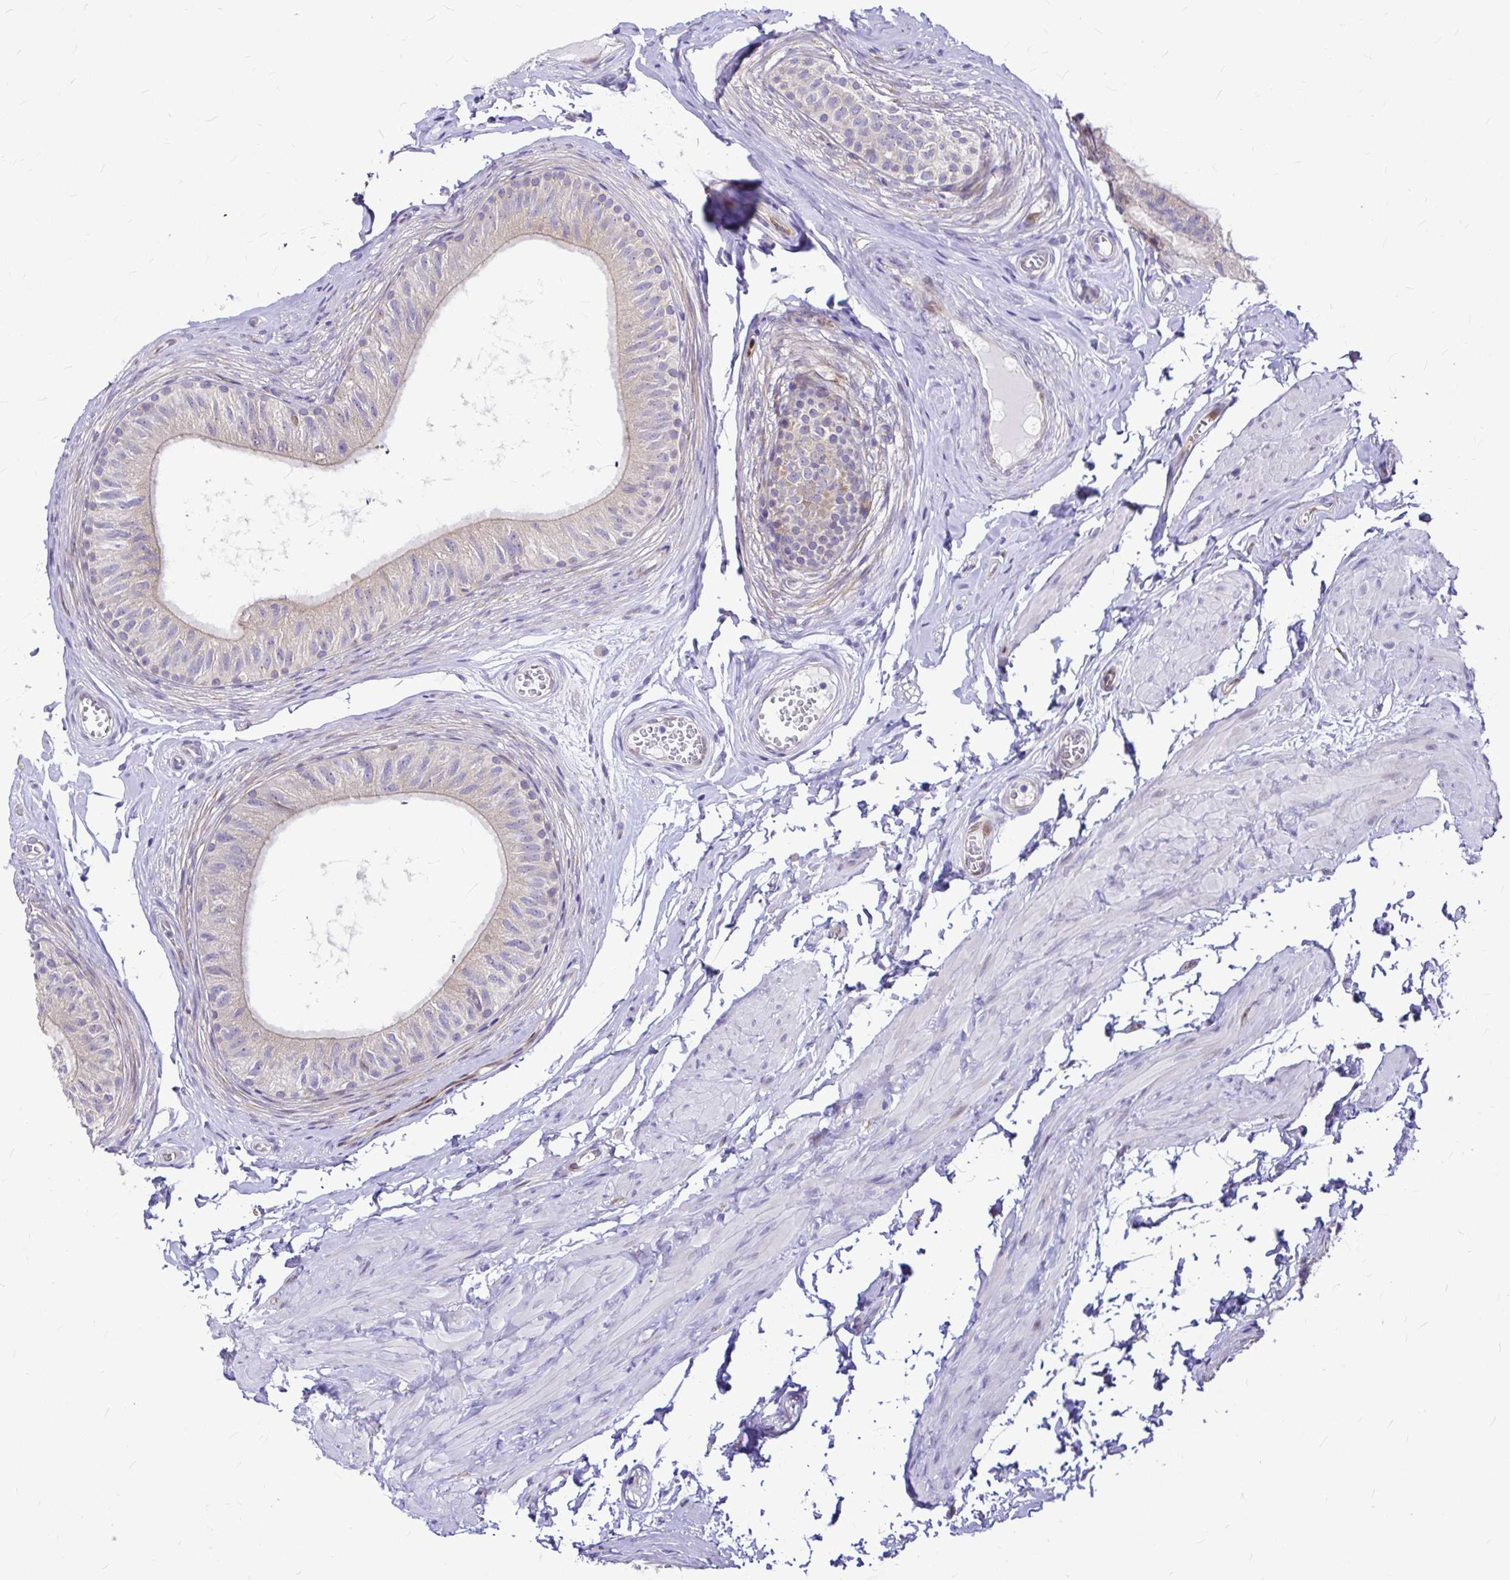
{"staining": {"intensity": "strong", "quantity": "25%-75%", "location": "cytoplasmic/membranous"}, "tissue": "epididymis", "cell_type": "Glandular cells", "image_type": "normal", "snomed": [{"axis": "morphology", "description": "Normal tissue, NOS"}, {"axis": "topography", "description": "Epididymis, spermatic cord, NOS"}, {"axis": "topography", "description": "Epididymis"}, {"axis": "topography", "description": "Peripheral nerve tissue"}], "caption": "Immunohistochemistry of normal epididymis displays high levels of strong cytoplasmic/membranous positivity in approximately 25%-75% of glandular cells.", "gene": "GABBR2", "patient": {"sex": "male", "age": 29}}